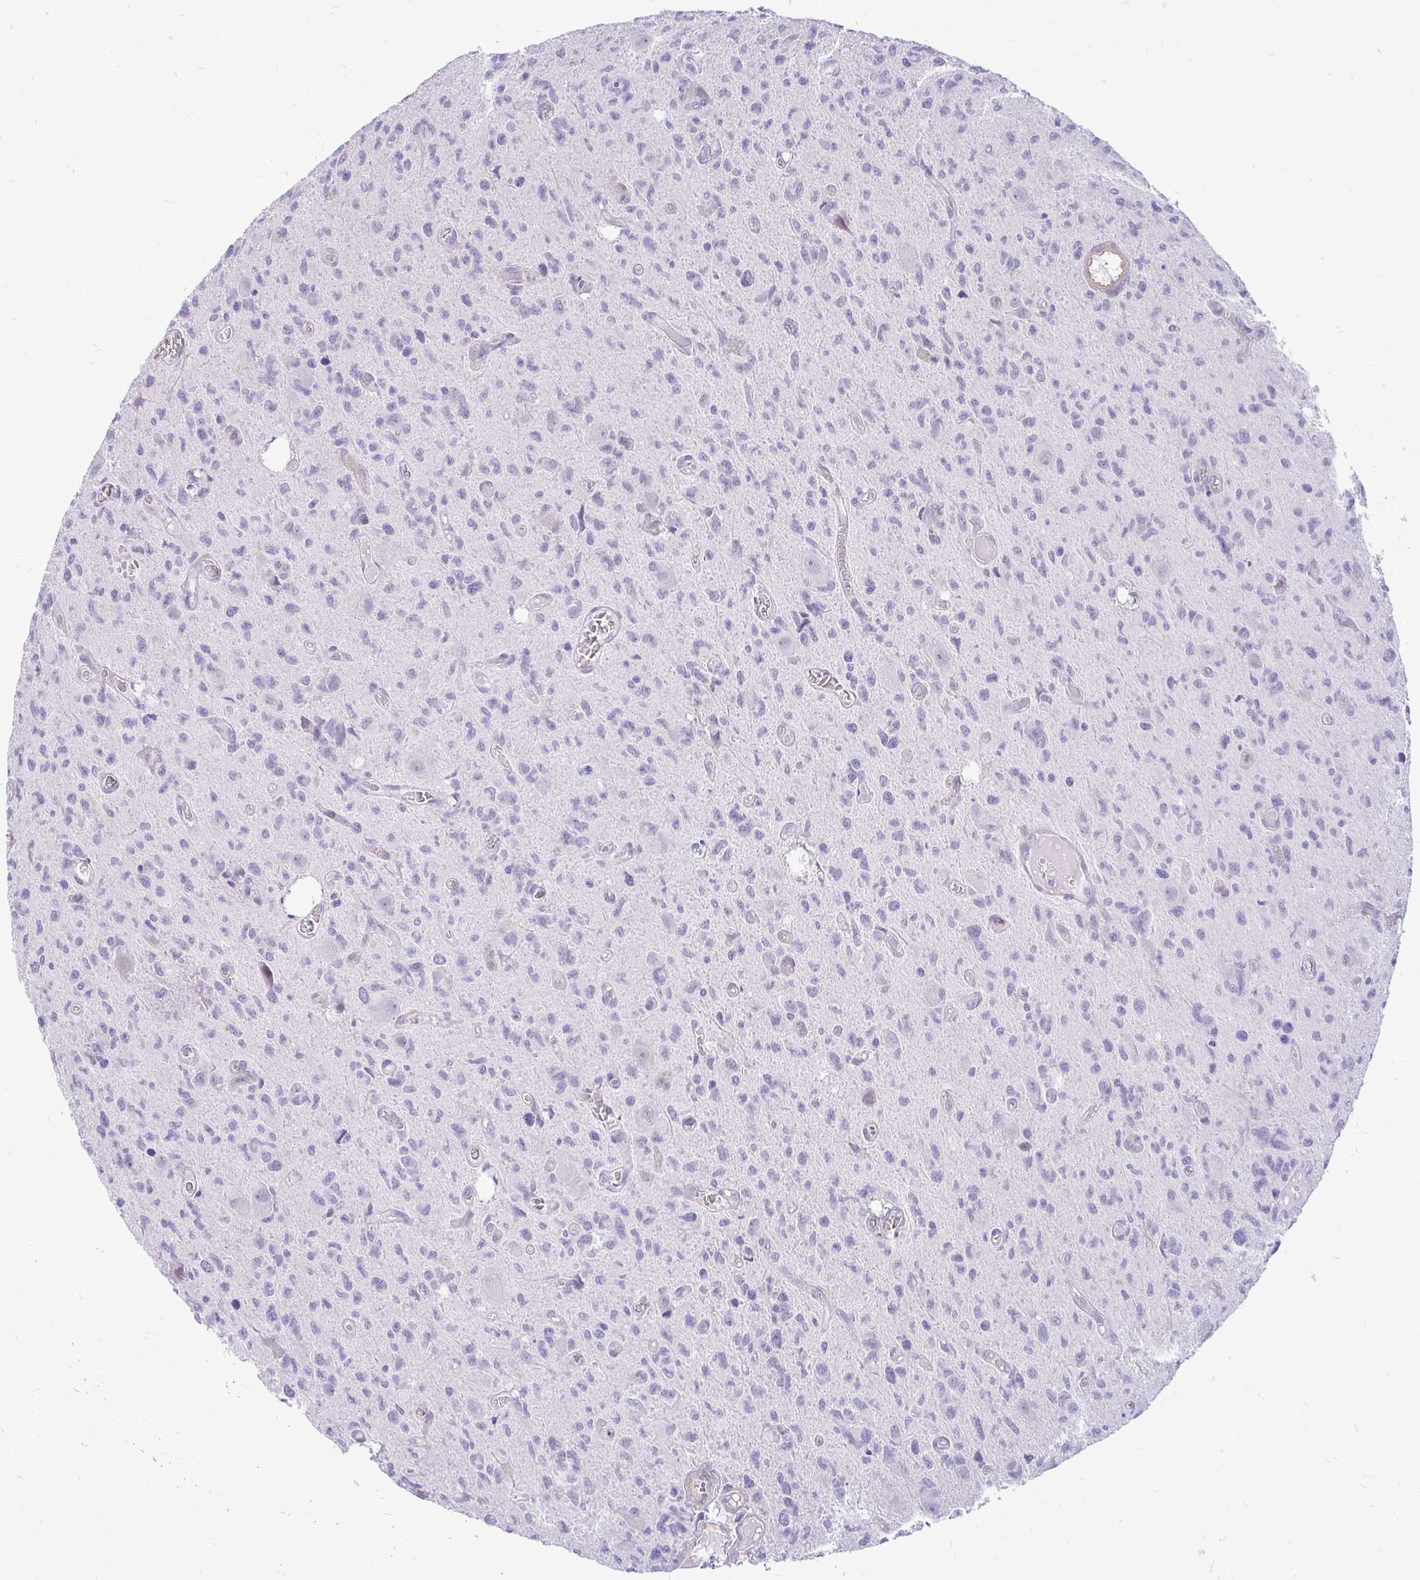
{"staining": {"intensity": "negative", "quantity": "none", "location": "none"}, "tissue": "glioma", "cell_type": "Tumor cells", "image_type": "cancer", "snomed": [{"axis": "morphology", "description": "Glioma, malignant, High grade"}, {"axis": "topography", "description": "Brain"}], "caption": "IHC of malignant glioma (high-grade) exhibits no staining in tumor cells.", "gene": "FAM83C", "patient": {"sex": "male", "age": 76}}